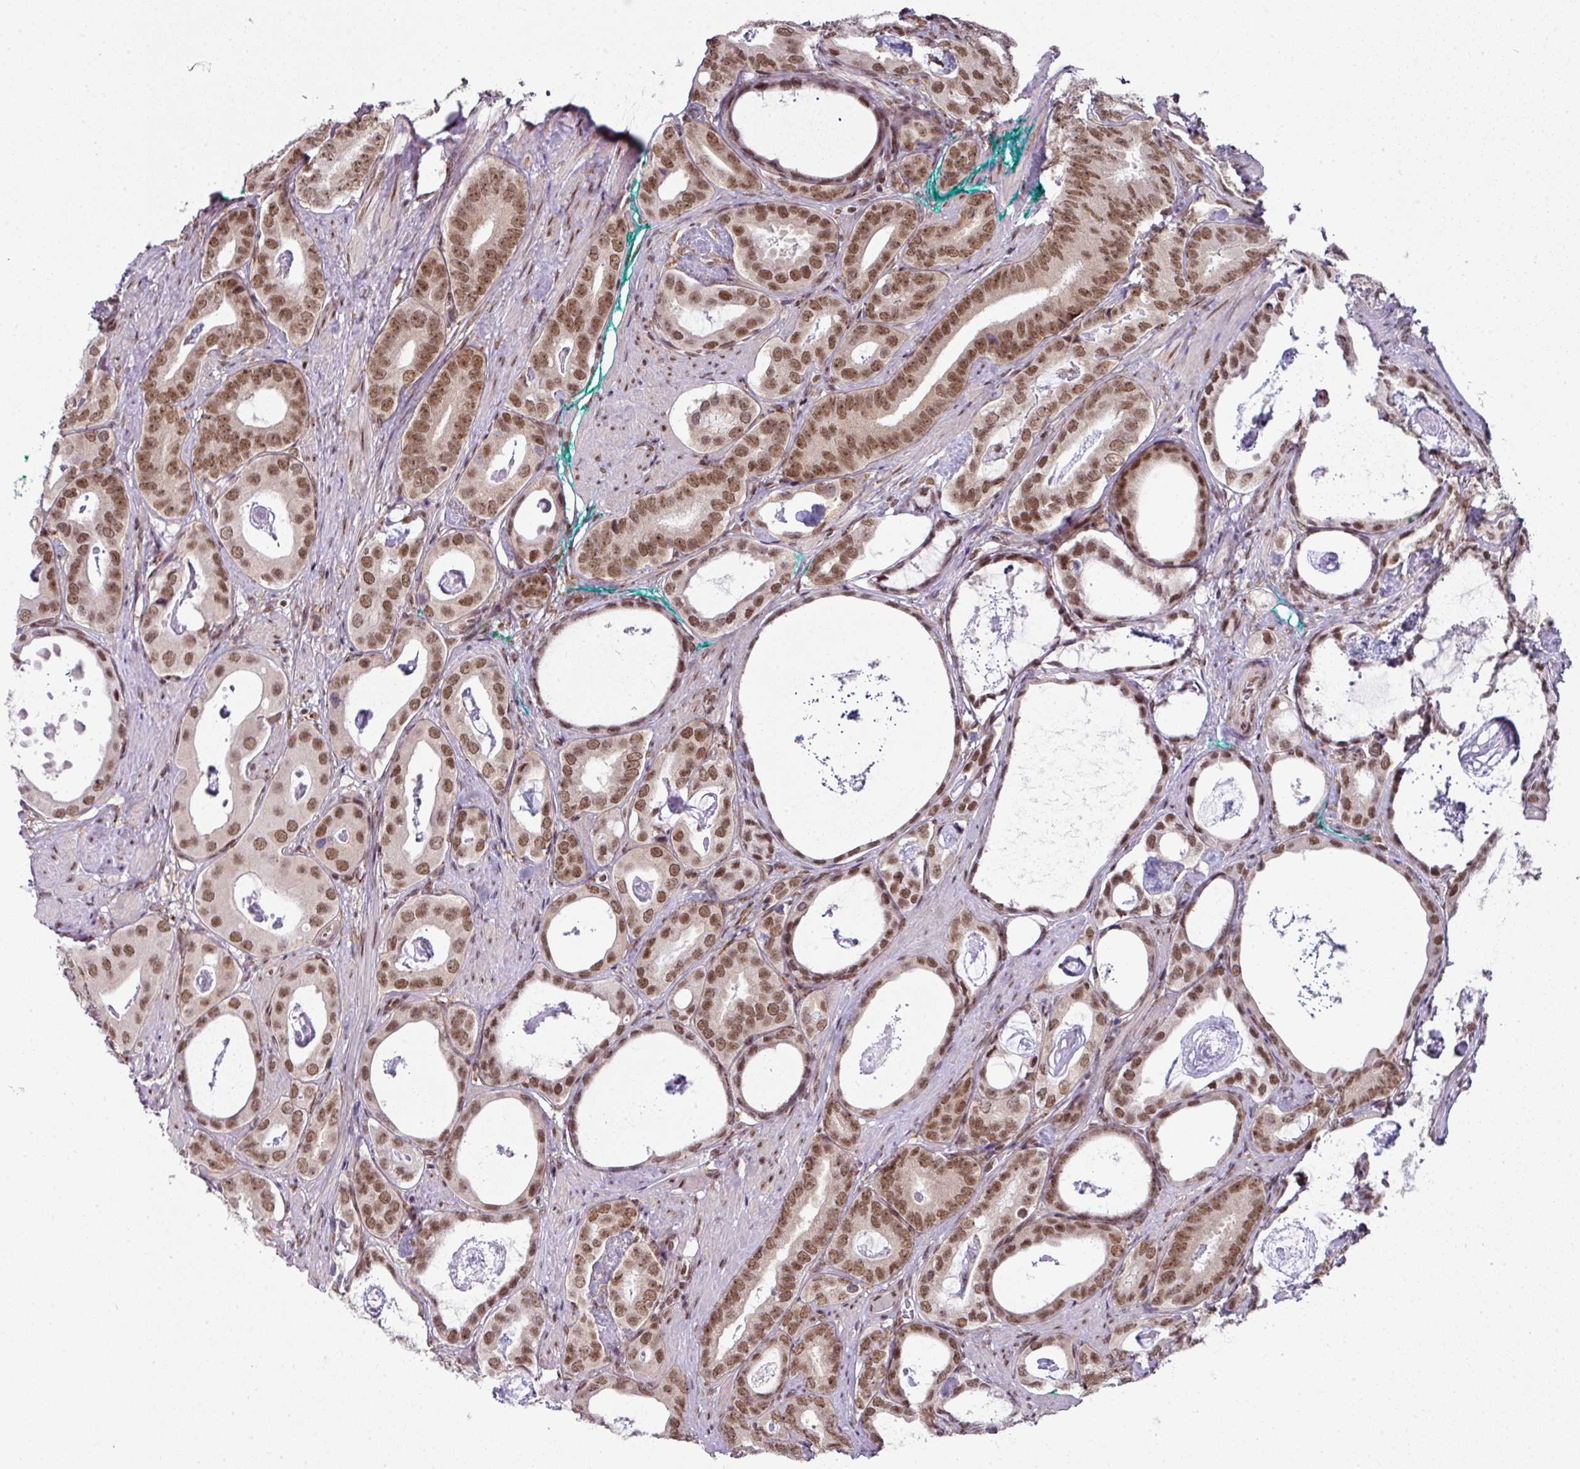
{"staining": {"intensity": "moderate", "quantity": ">75%", "location": "nuclear"}, "tissue": "prostate cancer", "cell_type": "Tumor cells", "image_type": "cancer", "snomed": [{"axis": "morphology", "description": "Adenocarcinoma, Low grade"}, {"axis": "topography", "description": "Prostate"}], "caption": "This is an image of immunohistochemistry (IHC) staining of prostate cancer (low-grade adenocarcinoma), which shows moderate expression in the nuclear of tumor cells.", "gene": "NFYA", "patient": {"sex": "male", "age": 71}}